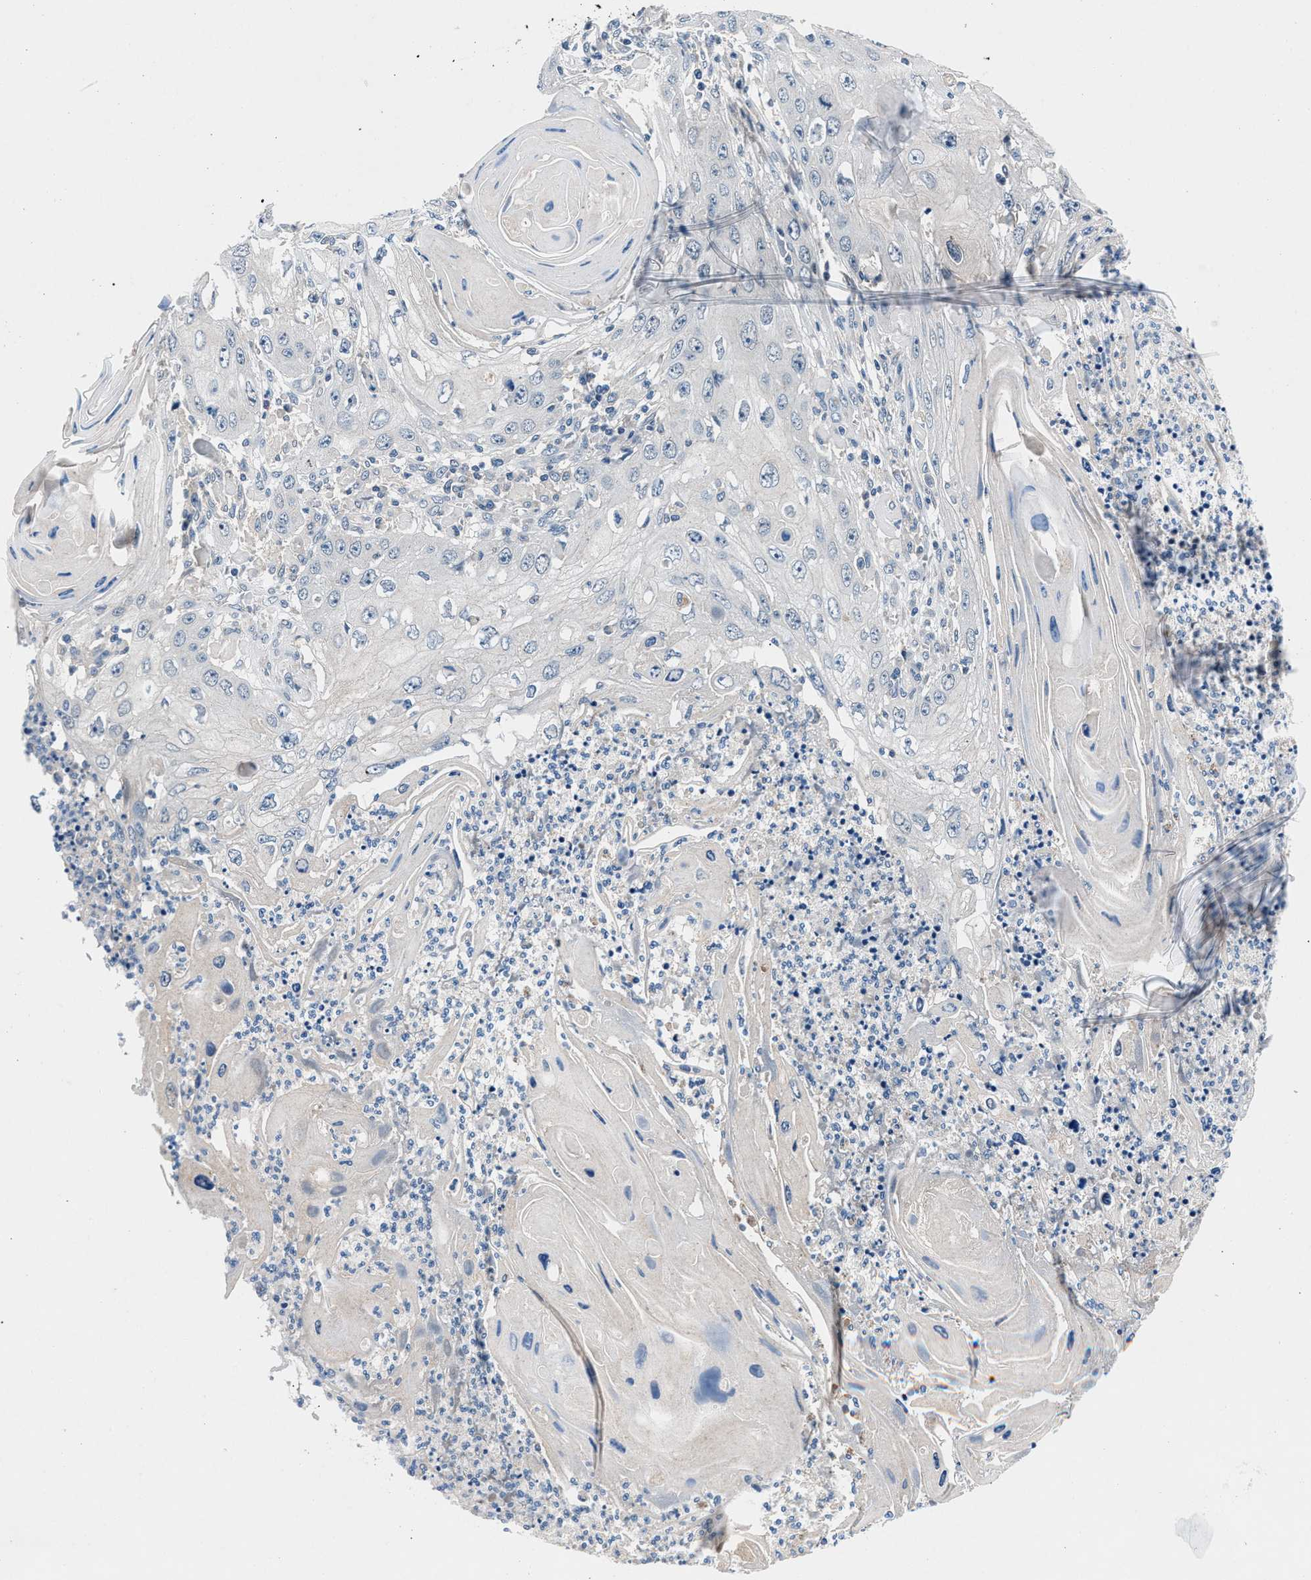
{"staining": {"intensity": "negative", "quantity": "none", "location": "none"}, "tissue": "skin cancer", "cell_type": "Tumor cells", "image_type": "cancer", "snomed": [{"axis": "morphology", "description": "Squamous cell carcinoma, NOS"}, {"axis": "topography", "description": "Skin"}], "caption": "Tumor cells show no significant protein positivity in squamous cell carcinoma (skin). (DAB (3,3'-diaminobenzidine) immunohistochemistry (IHC) with hematoxylin counter stain).", "gene": "DENND6B", "patient": {"sex": "male", "age": 55}}